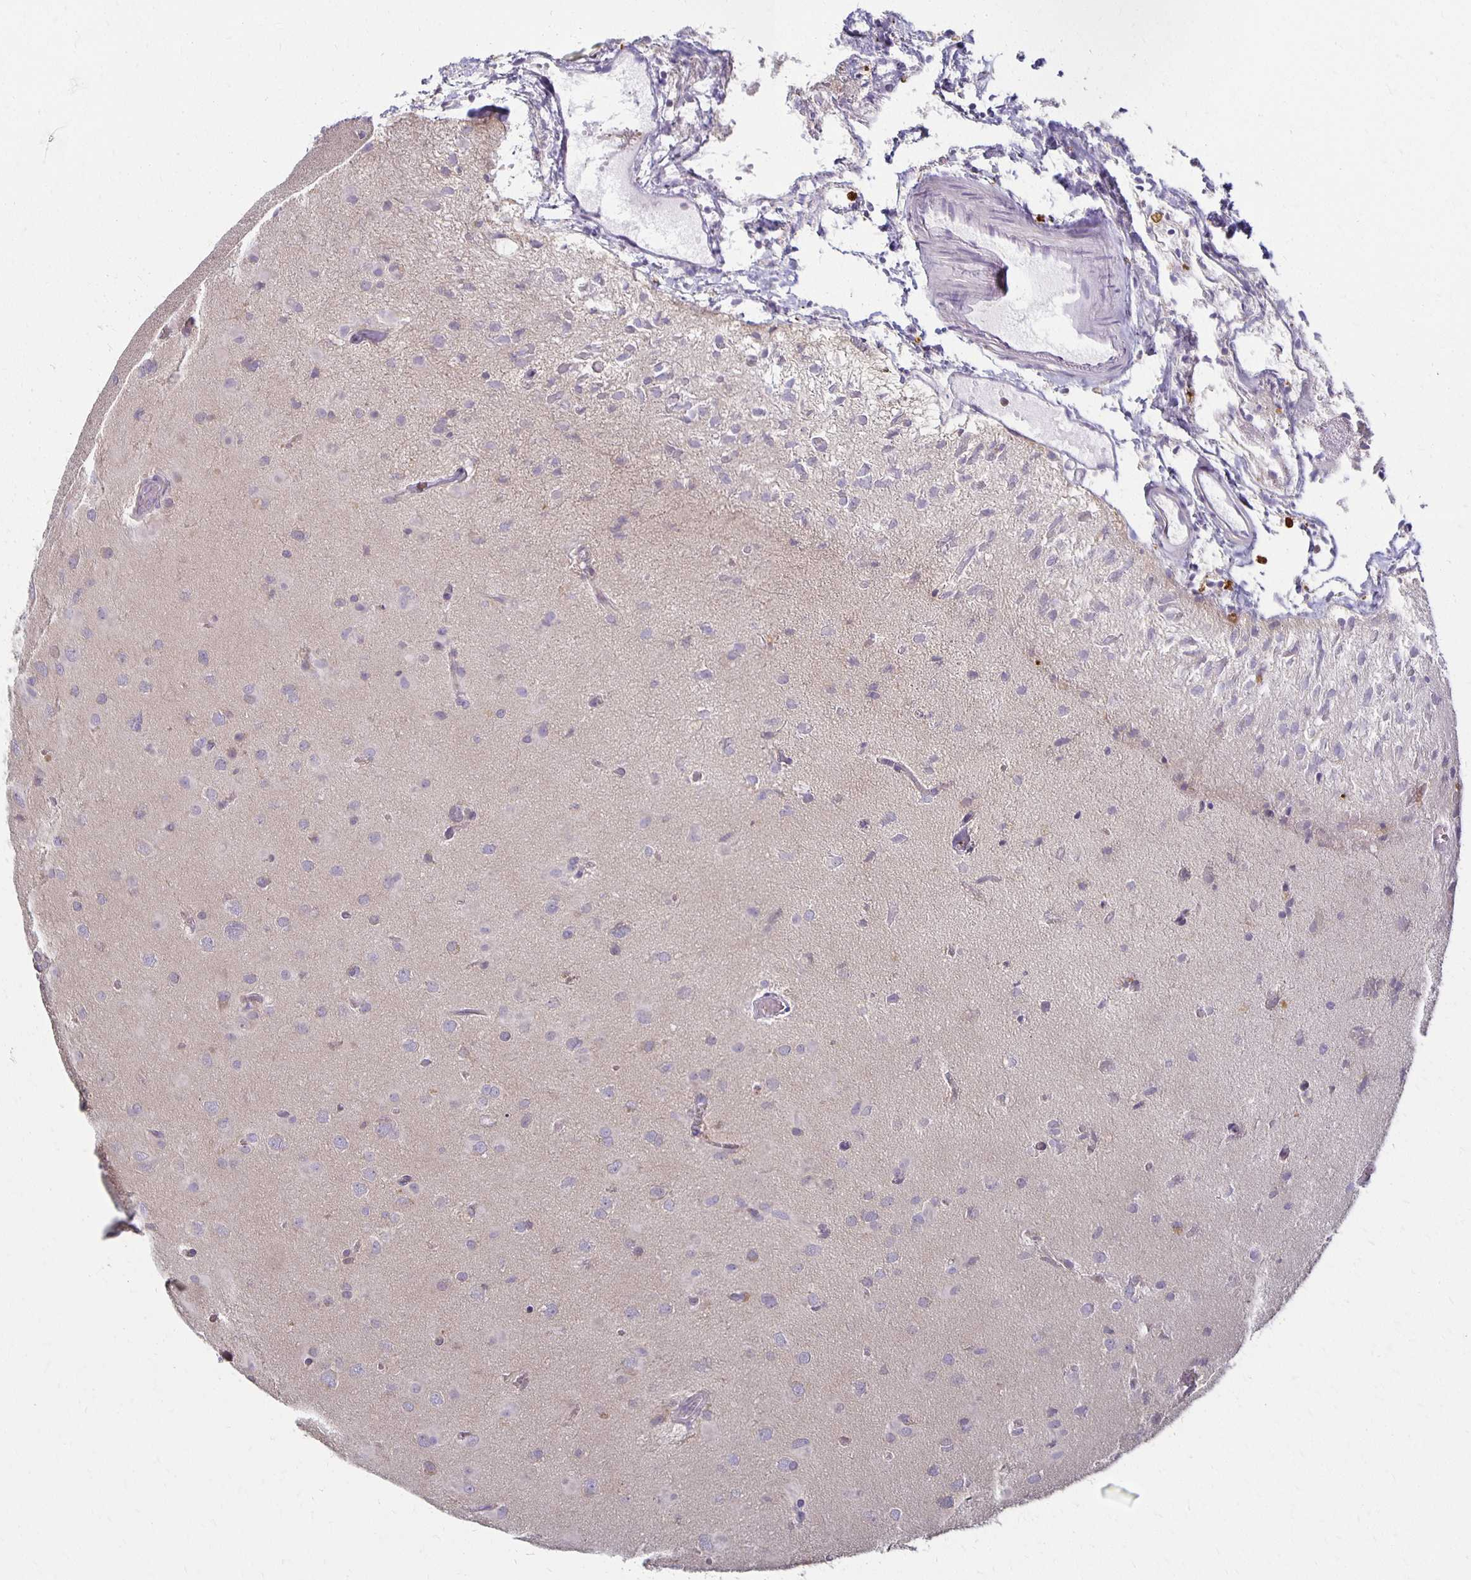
{"staining": {"intensity": "negative", "quantity": "none", "location": "none"}, "tissue": "glioma", "cell_type": "Tumor cells", "image_type": "cancer", "snomed": [{"axis": "morphology", "description": "Glioma, malignant, Low grade"}, {"axis": "topography", "description": "Brain"}], "caption": "IHC of malignant glioma (low-grade) displays no positivity in tumor cells.", "gene": "GPX4", "patient": {"sex": "male", "age": 58}}